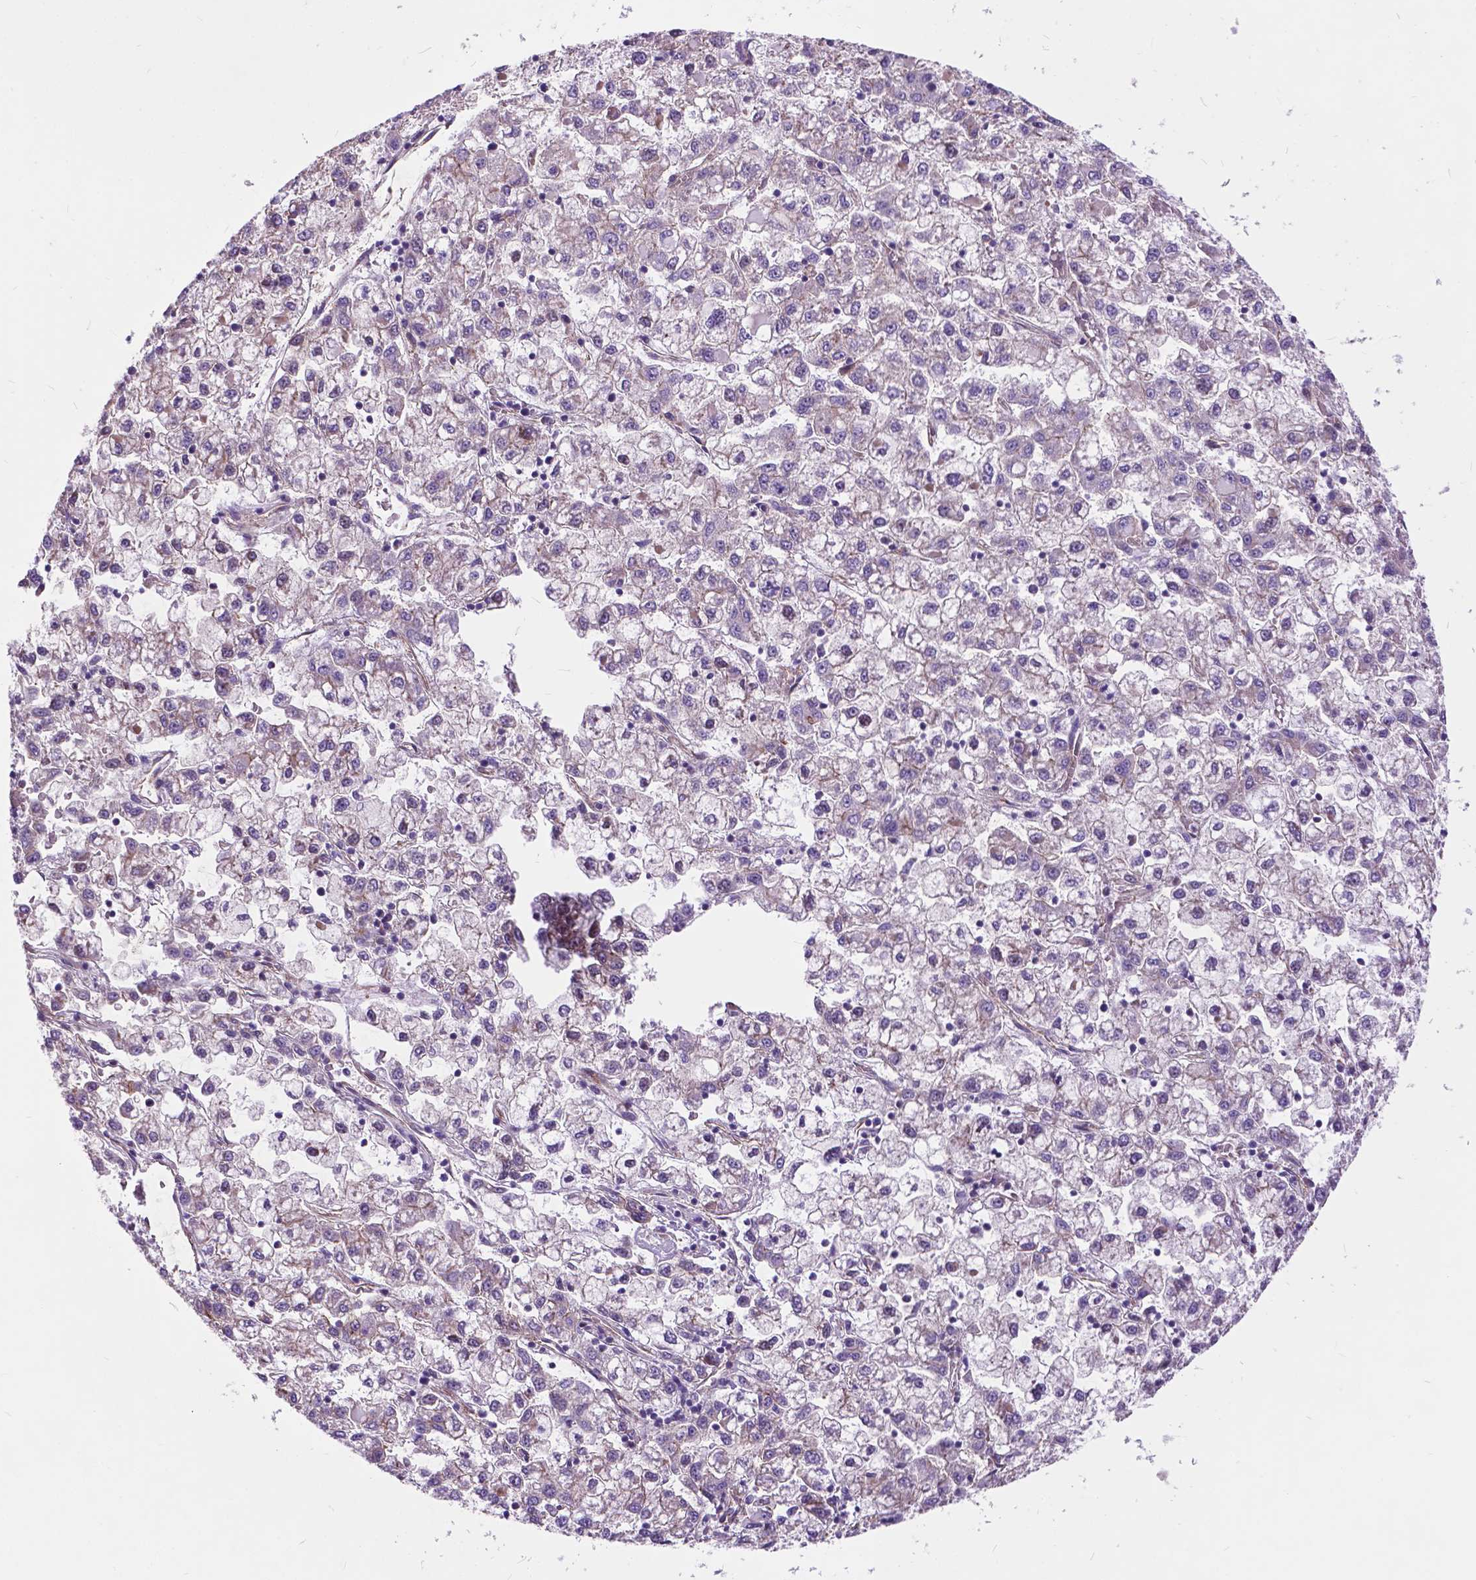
{"staining": {"intensity": "weak", "quantity": "25%-75%", "location": "cytoplasmic/membranous"}, "tissue": "liver cancer", "cell_type": "Tumor cells", "image_type": "cancer", "snomed": [{"axis": "morphology", "description": "Carcinoma, Hepatocellular, NOS"}, {"axis": "topography", "description": "Liver"}], "caption": "Protein analysis of liver cancer tissue displays weak cytoplasmic/membranous staining in about 25%-75% of tumor cells. Immunohistochemistry stains the protein of interest in brown and the nuclei are stained blue.", "gene": "FLT4", "patient": {"sex": "male", "age": 40}}